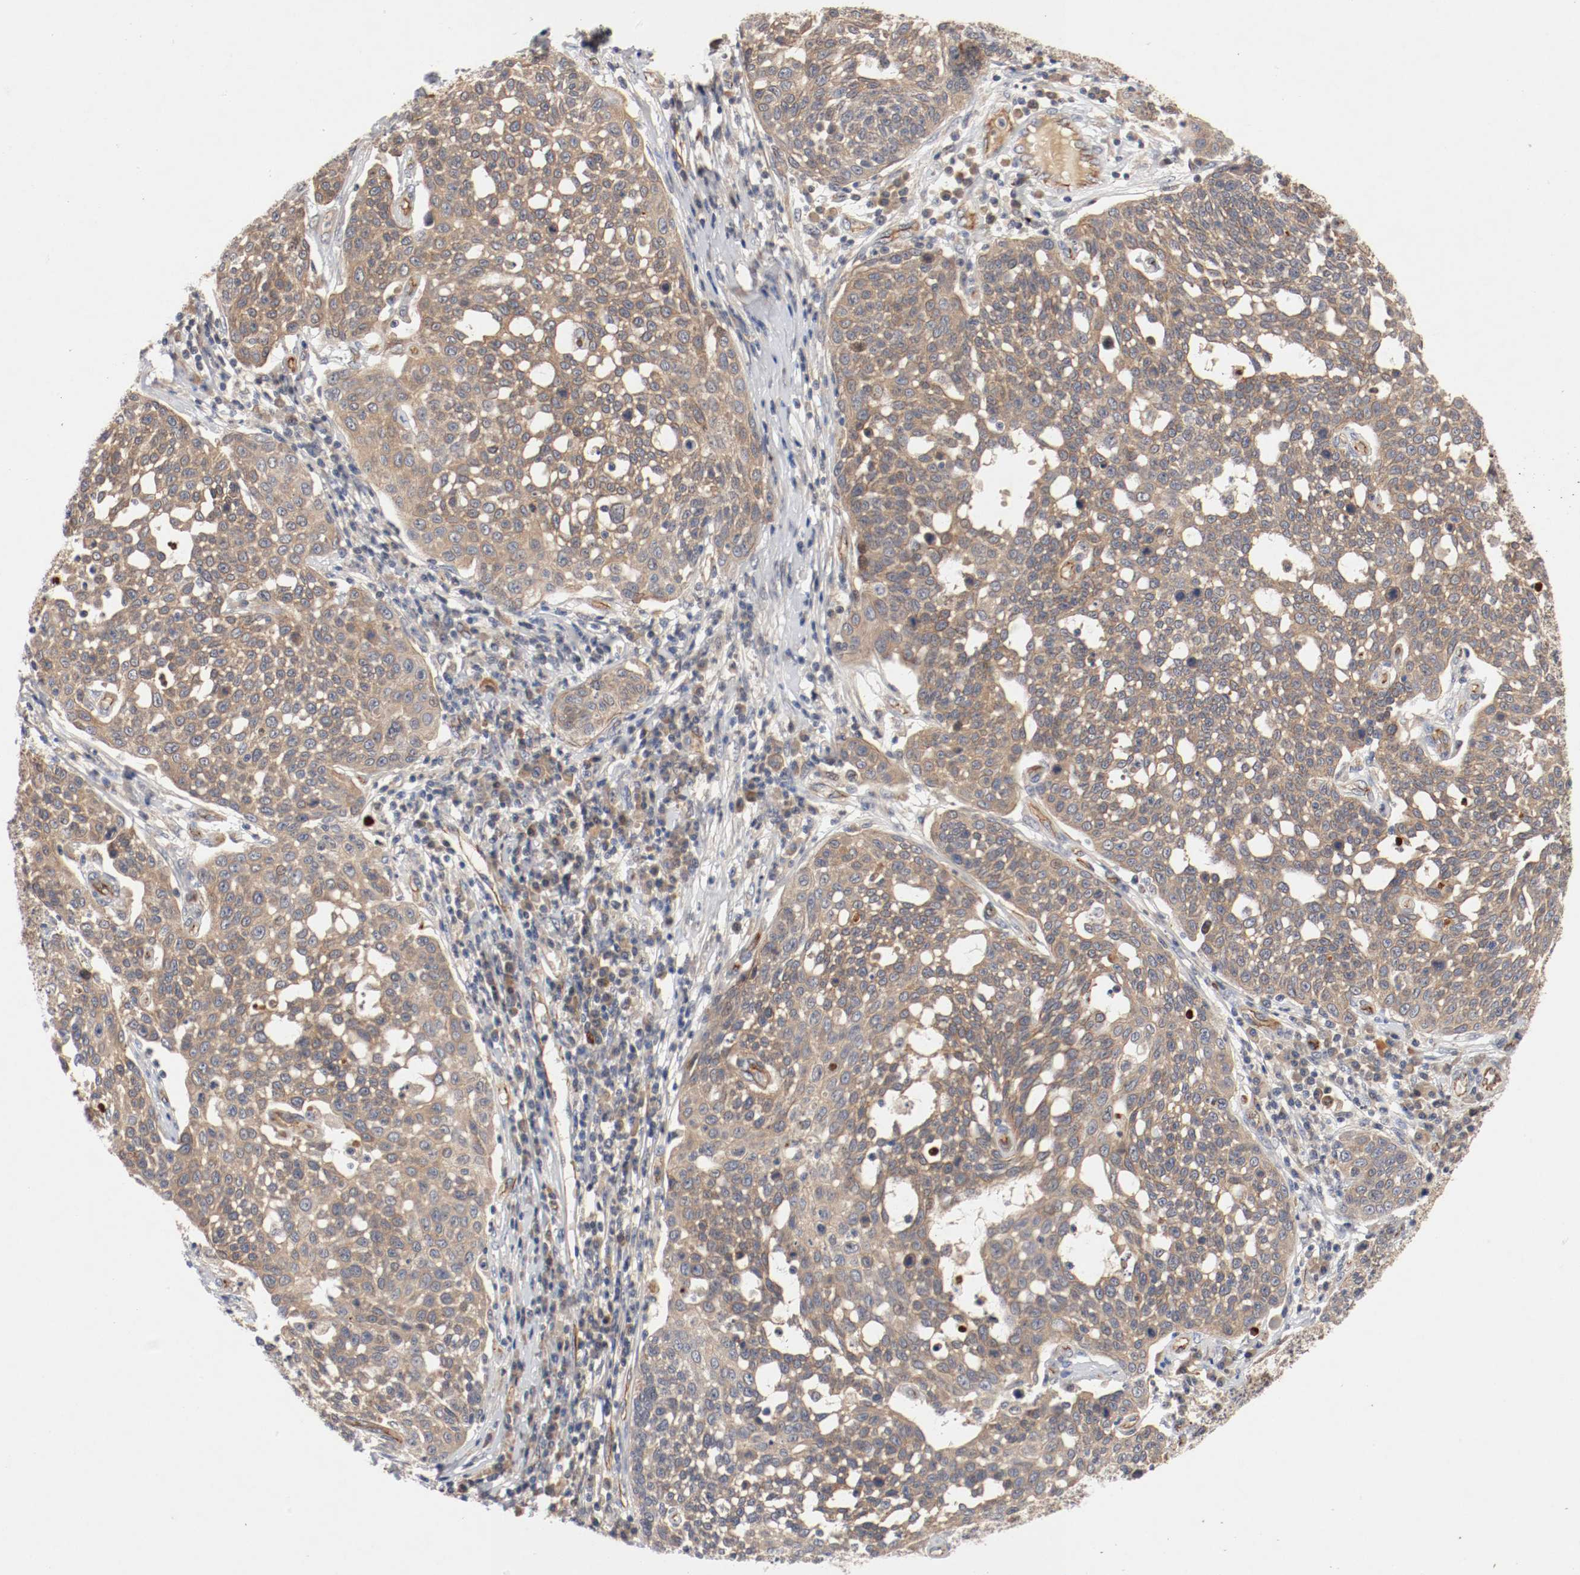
{"staining": {"intensity": "weak", "quantity": ">75%", "location": "cytoplasmic/membranous"}, "tissue": "cervical cancer", "cell_type": "Tumor cells", "image_type": "cancer", "snomed": [{"axis": "morphology", "description": "Squamous cell carcinoma, NOS"}, {"axis": "topography", "description": "Cervix"}], "caption": "This is a histology image of IHC staining of cervical cancer (squamous cell carcinoma), which shows weak positivity in the cytoplasmic/membranous of tumor cells.", "gene": "TYK2", "patient": {"sex": "female", "age": 34}}